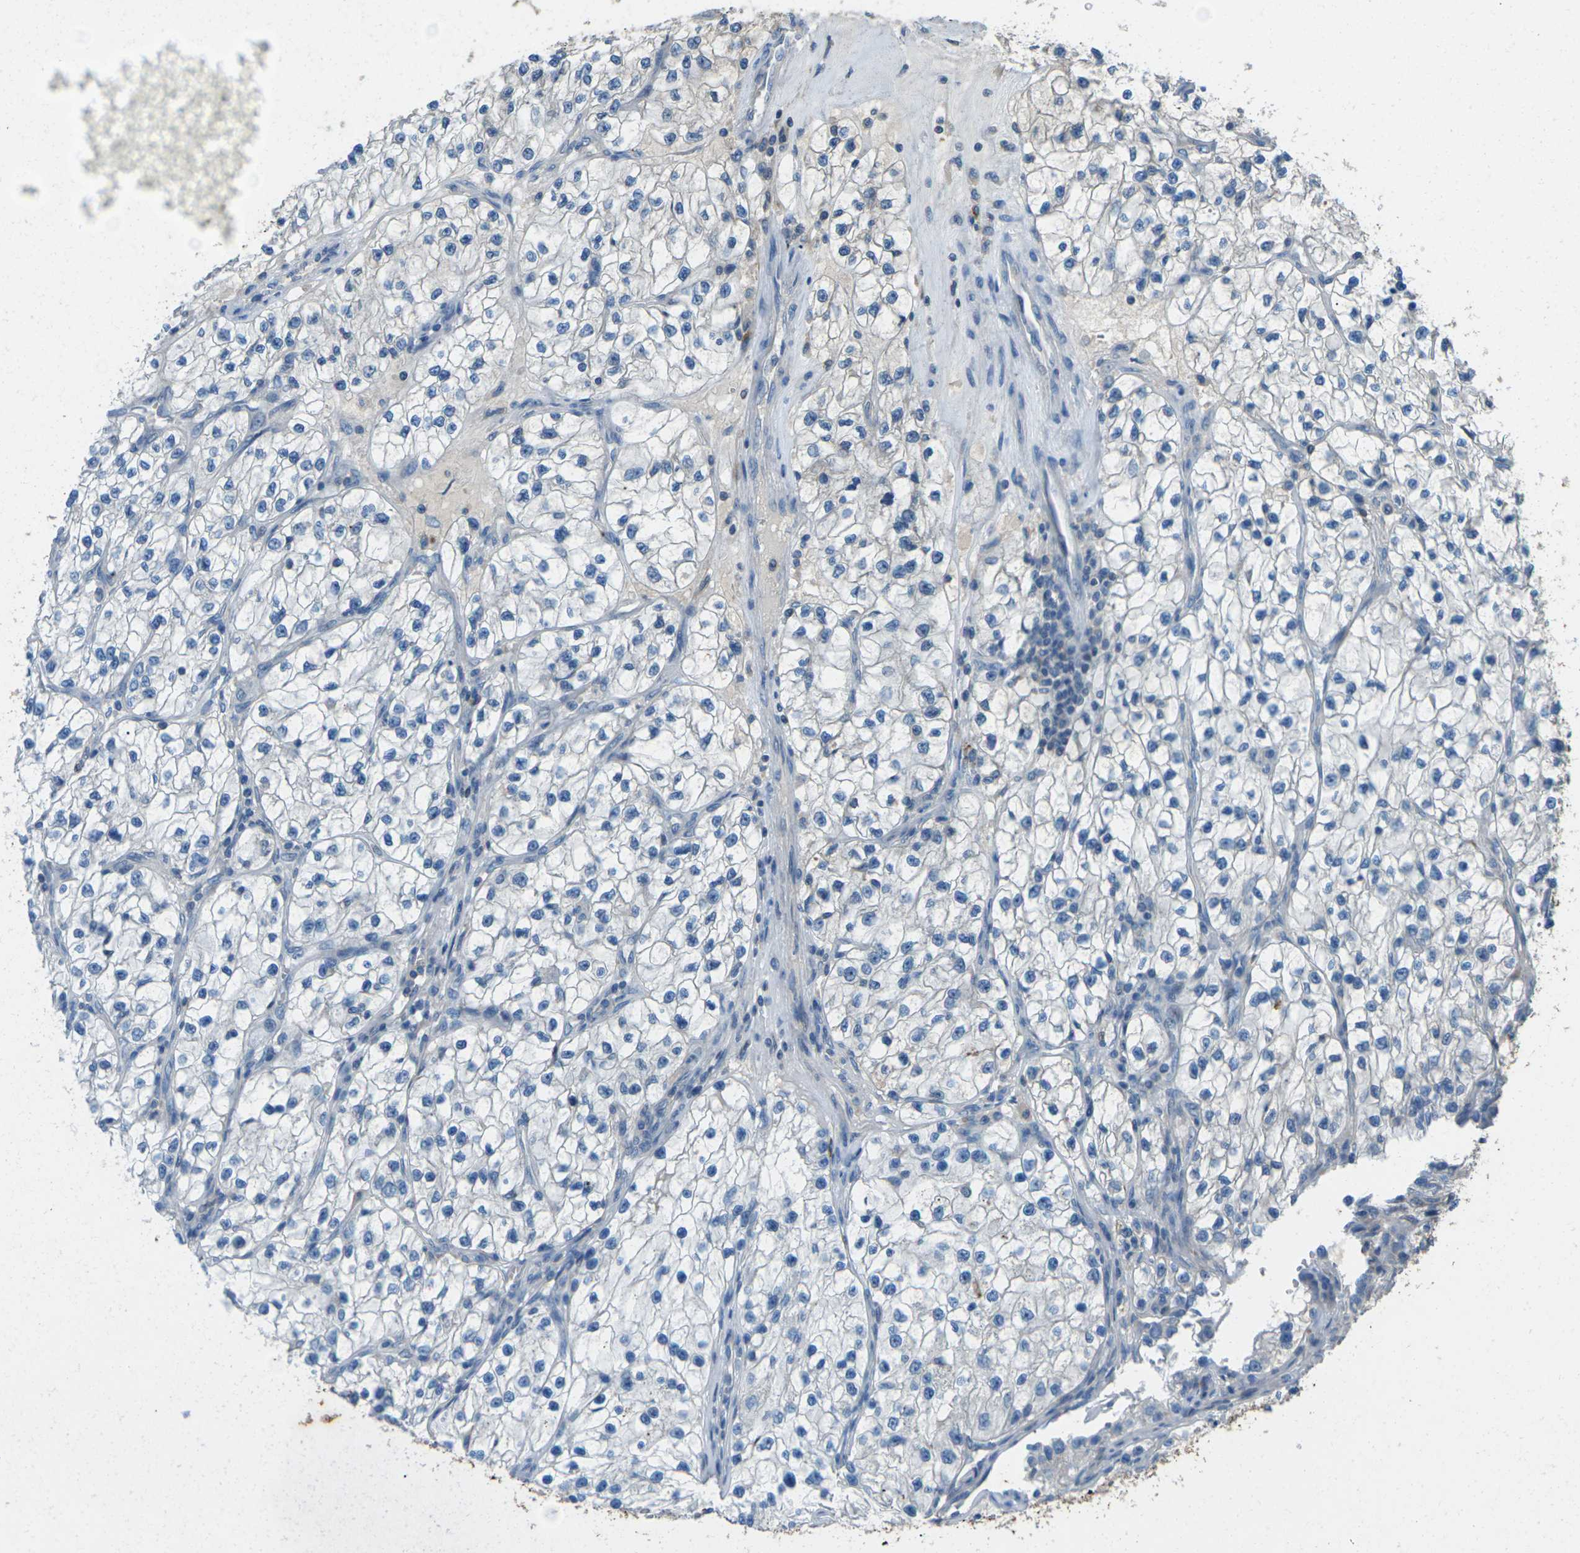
{"staining": {"intensity": "negative", "quantity": "none", "location": "none"}, "tissue": "renal cancer", "cell_type": "Tumor cells", "image_type": "cancer", "snomed": [{"axis": "morphology", "description": "Adenocarcinoma, NOS"}, {"axis": "topography", "description": "Kidney"}], "caption": "A high-resolution image shows IHC staining of renal cancer (adenocarcinoma), which demonstrates no significant positivity in tumor cells.", "gene": "SIGLEC14", "patient": {"sex": "female", "age": 57}}